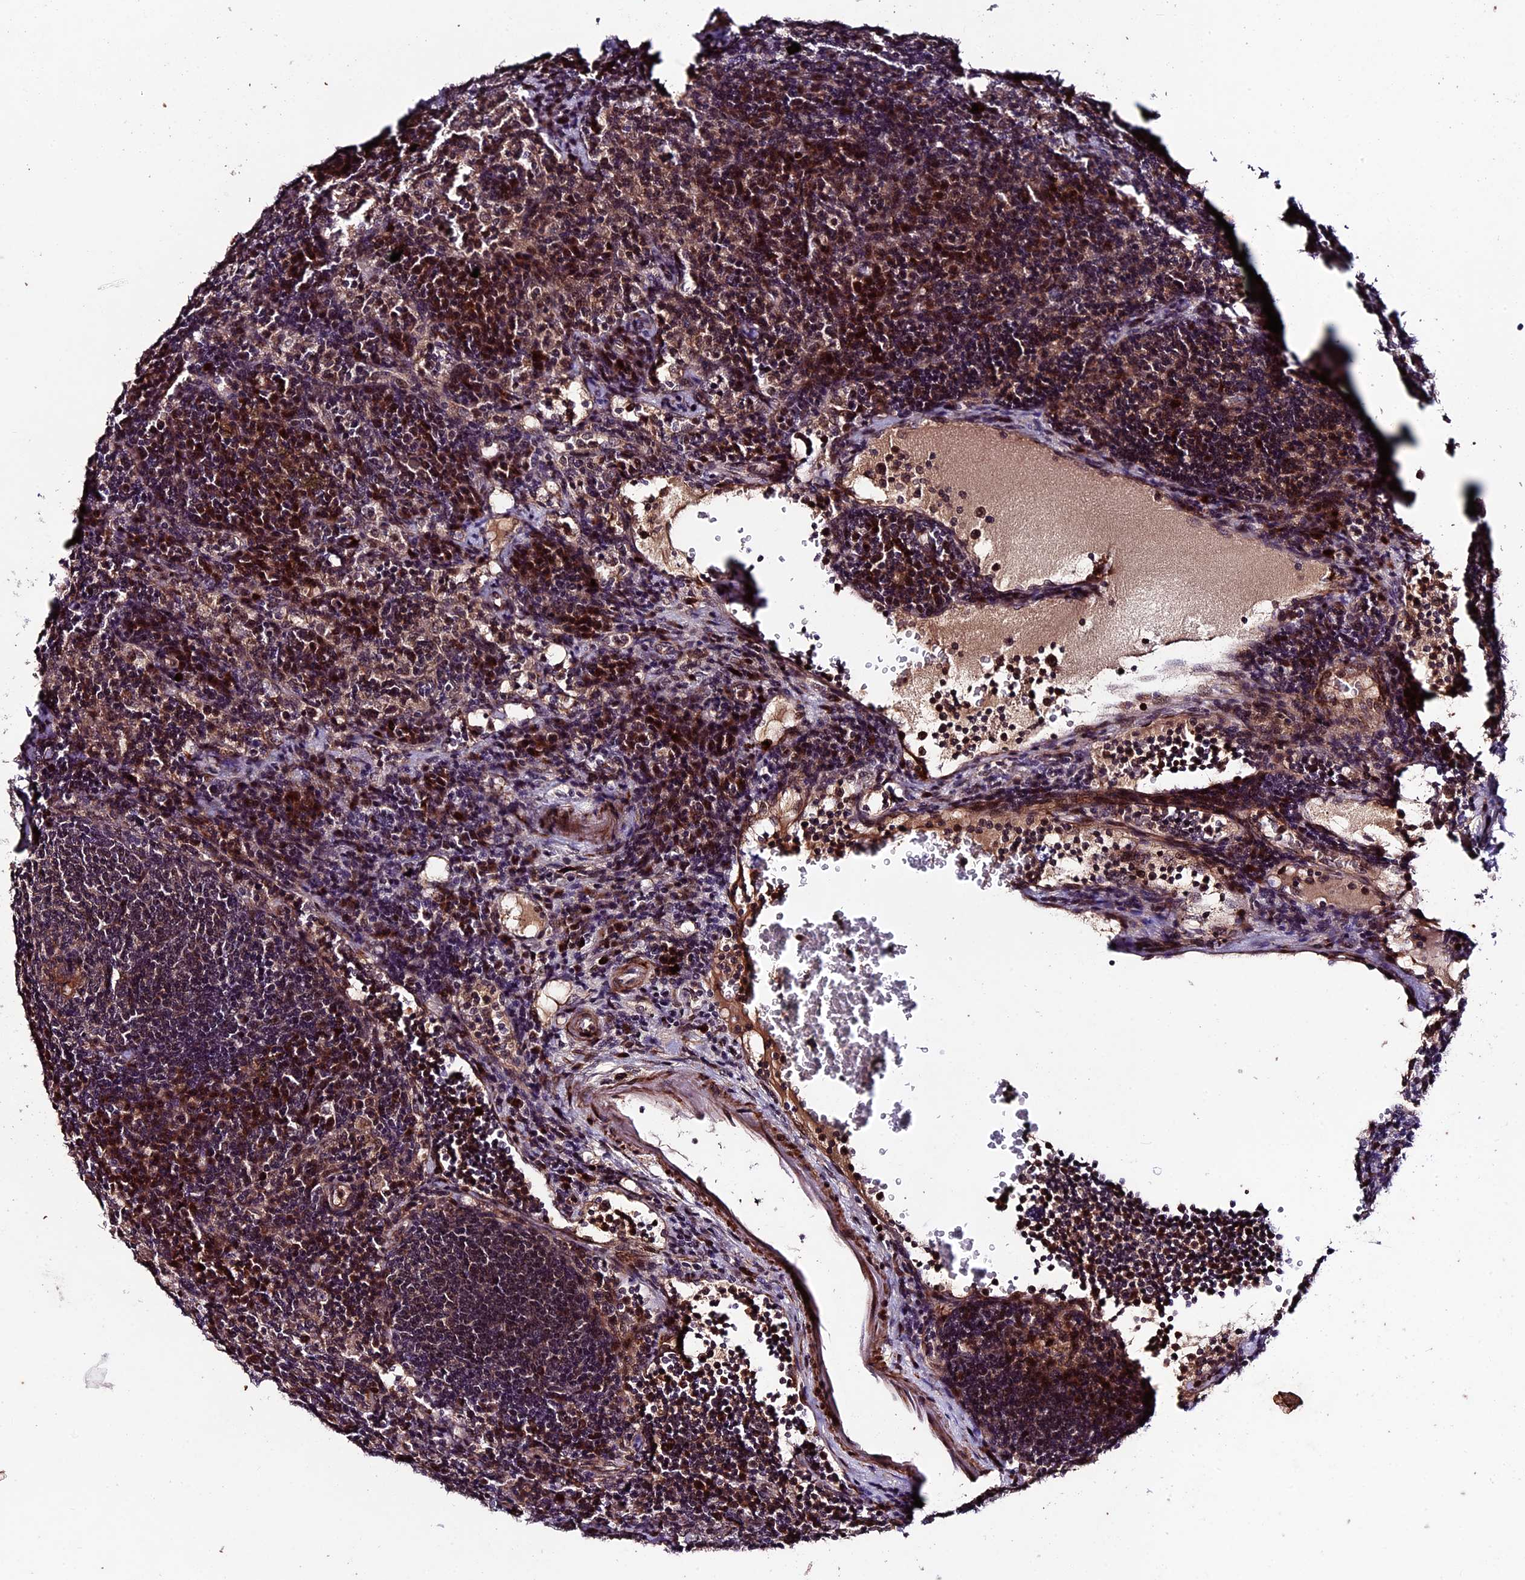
{"staining": {"intensity": "negative", "quantity": "none", "location": "none"}, "tissue": "lymph node", "cell_type": "Germinal center cells", "image_type": "normal", "snomed": [{"axis": "morphology", "description": "Normal tissue, NOS"}, {"axis": "topography", "description": "Lymph node"}], "caption": "Germinal center cells are negative for brown protein staining in normal lymph node.", "gene": "SIPA1L3", "patient": {"sex": "female", "age": 70}}